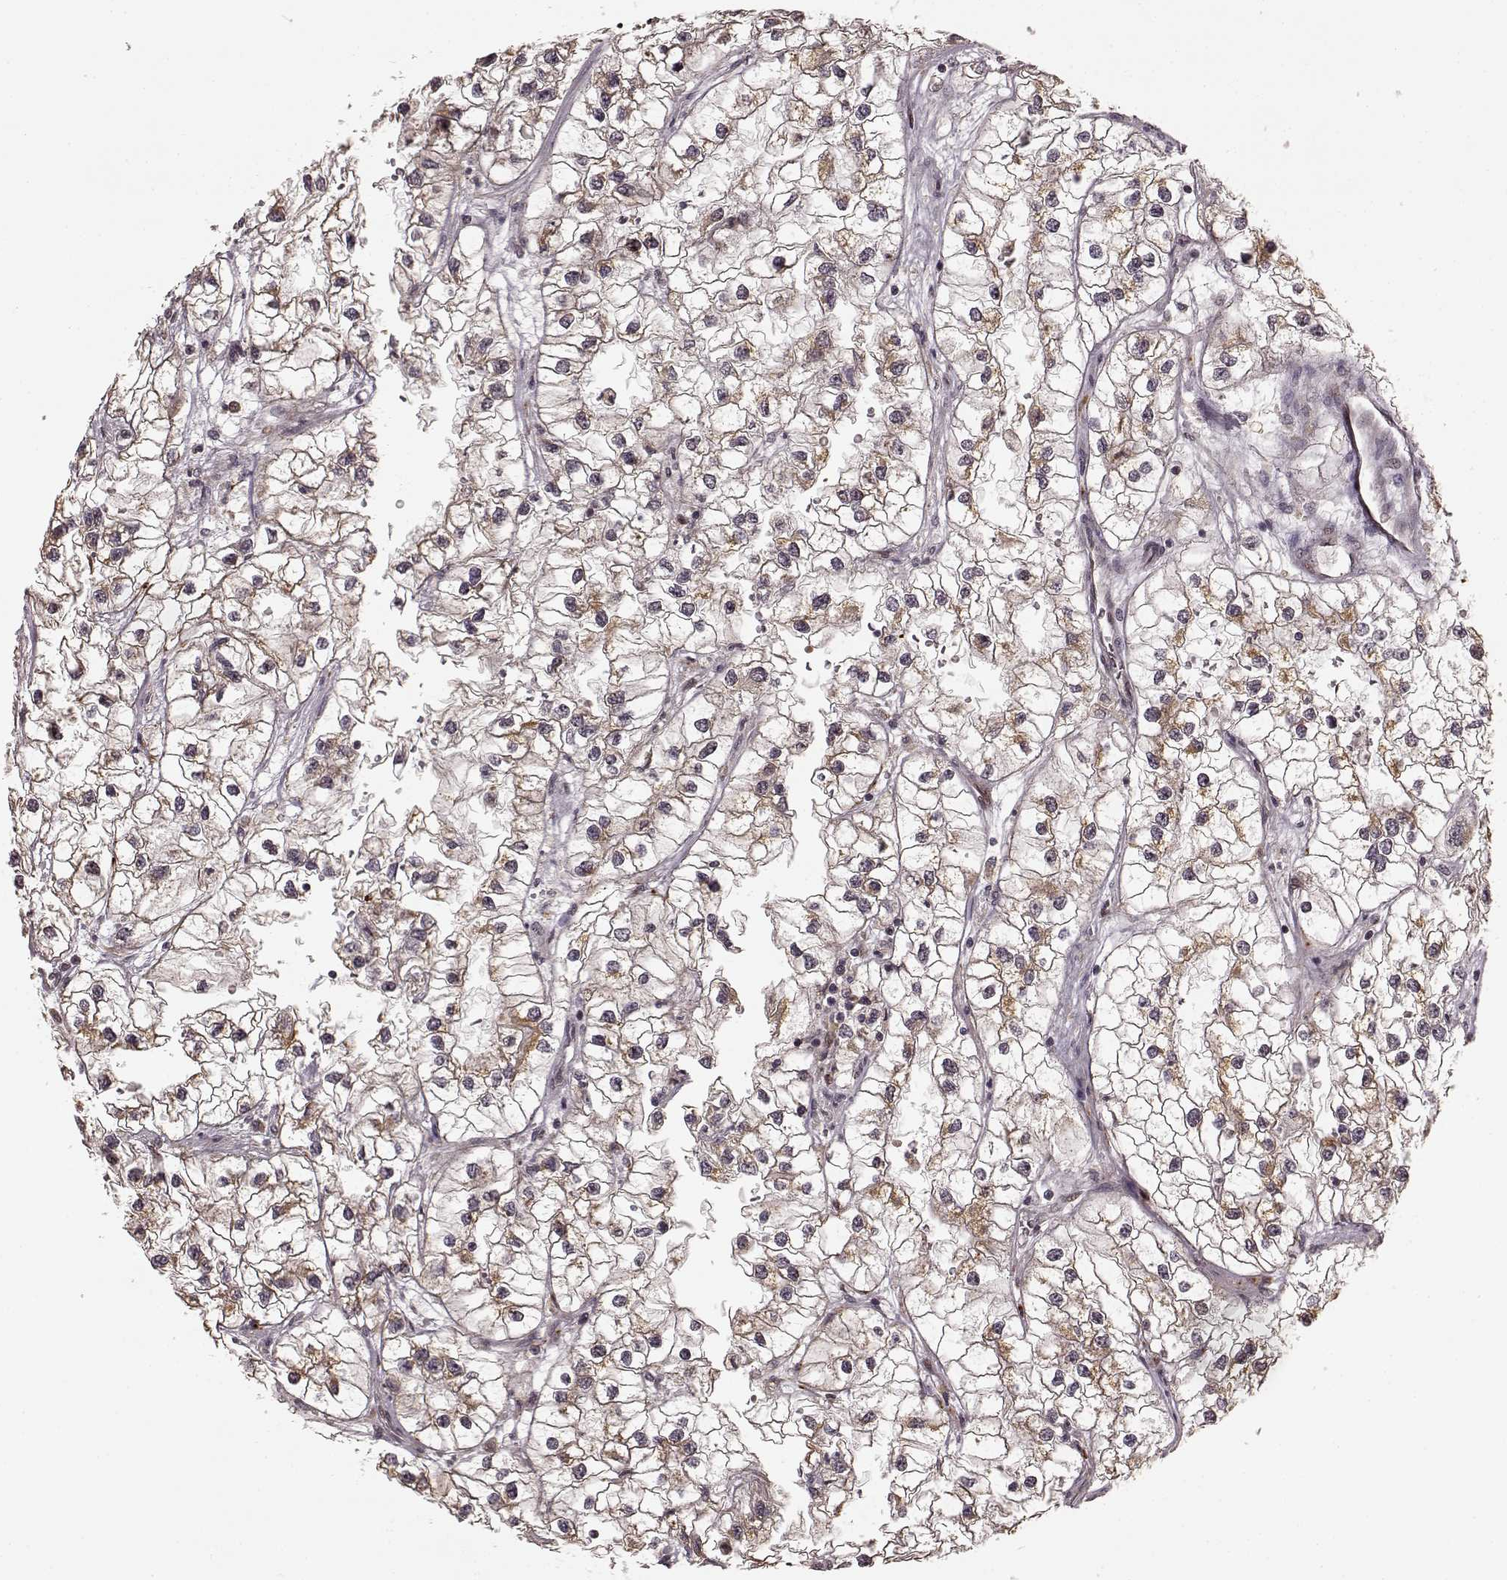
{"staining": {"intensity": "weak", "quantity": "25%-75%", "location": "cytoplasmic/membranous"}, "tissue": "renal cancer", "cell_type": "Tumor cells", "image_type": "cancer", "snomed": [{"axis": "morphology", "description": "Adenocarcinoma, NOS"}, {"axis": "topography", "description": "Kidney"}], "caption": "Human renal adenocarcinoma stained for a protein (brown) reveals weak cytoplasmic/membranous positive staining in approximately 25%-75% of tumor cells.", "gene": "SLC12A9", "patient": {"sex": "male", "age": 59}}